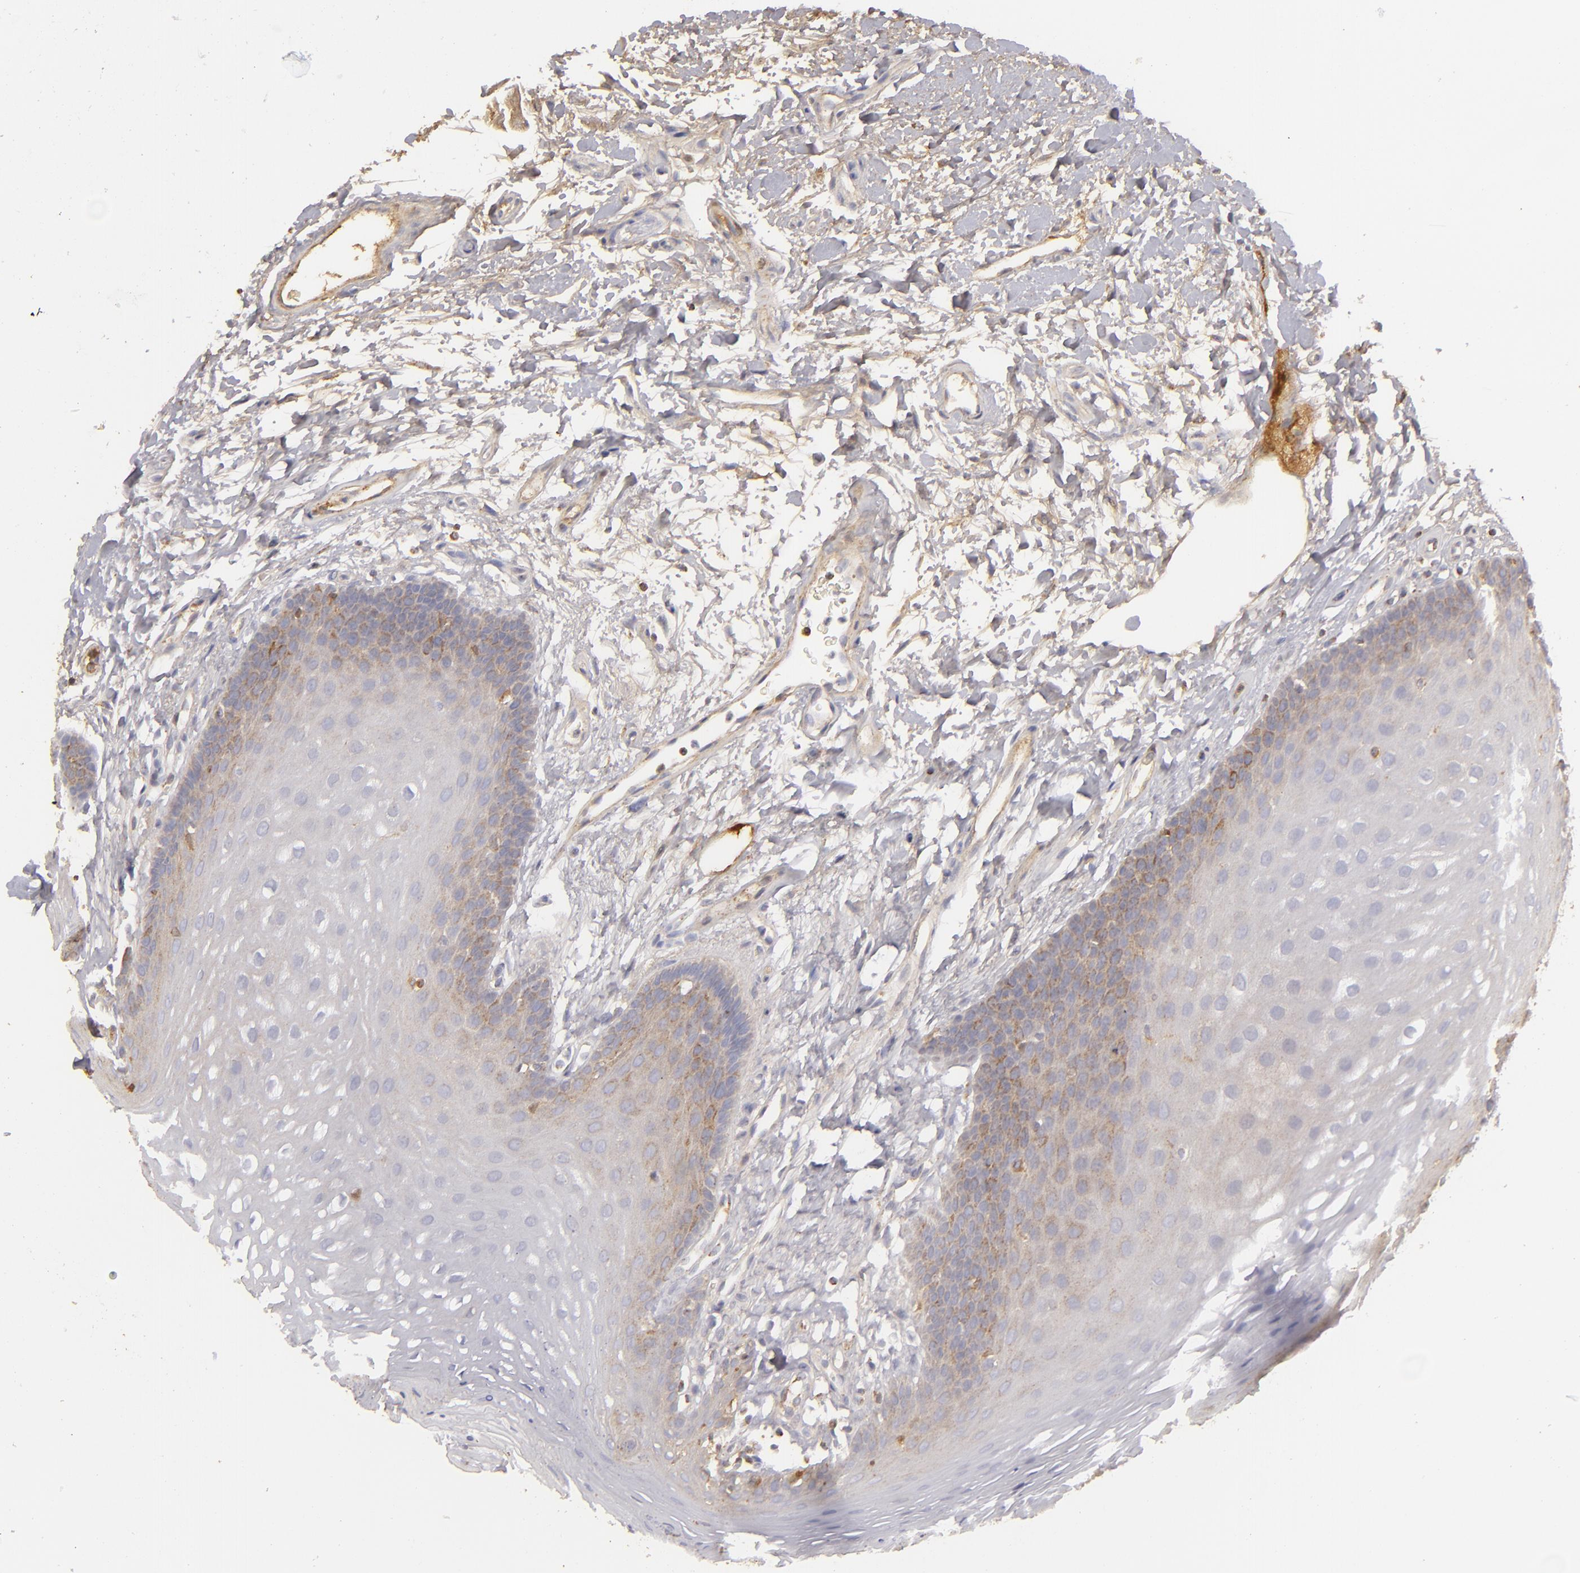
{"staining": {"intensity": "weak", "quantity": ">75%", "location": "cytoplasmic/membranous"}, "tissue": "oral mucosa", "cell_type": "Squamous epithelial cells", "image_type": "normal", "snomed": [{"axis": "morphology", "description": "Normal tissue, NOS"}, {"axis": "topography", "description": "Oral tissue"}], "caption": "Approximately >75% of squamous epithelial cells in normal human oral mucosa reveal weak cytoplasmic/membranous protein staining as visualized by brown immunohistochemical staining.", "gene": "CFB", "patient": {"sex": "male", "age": 62}}